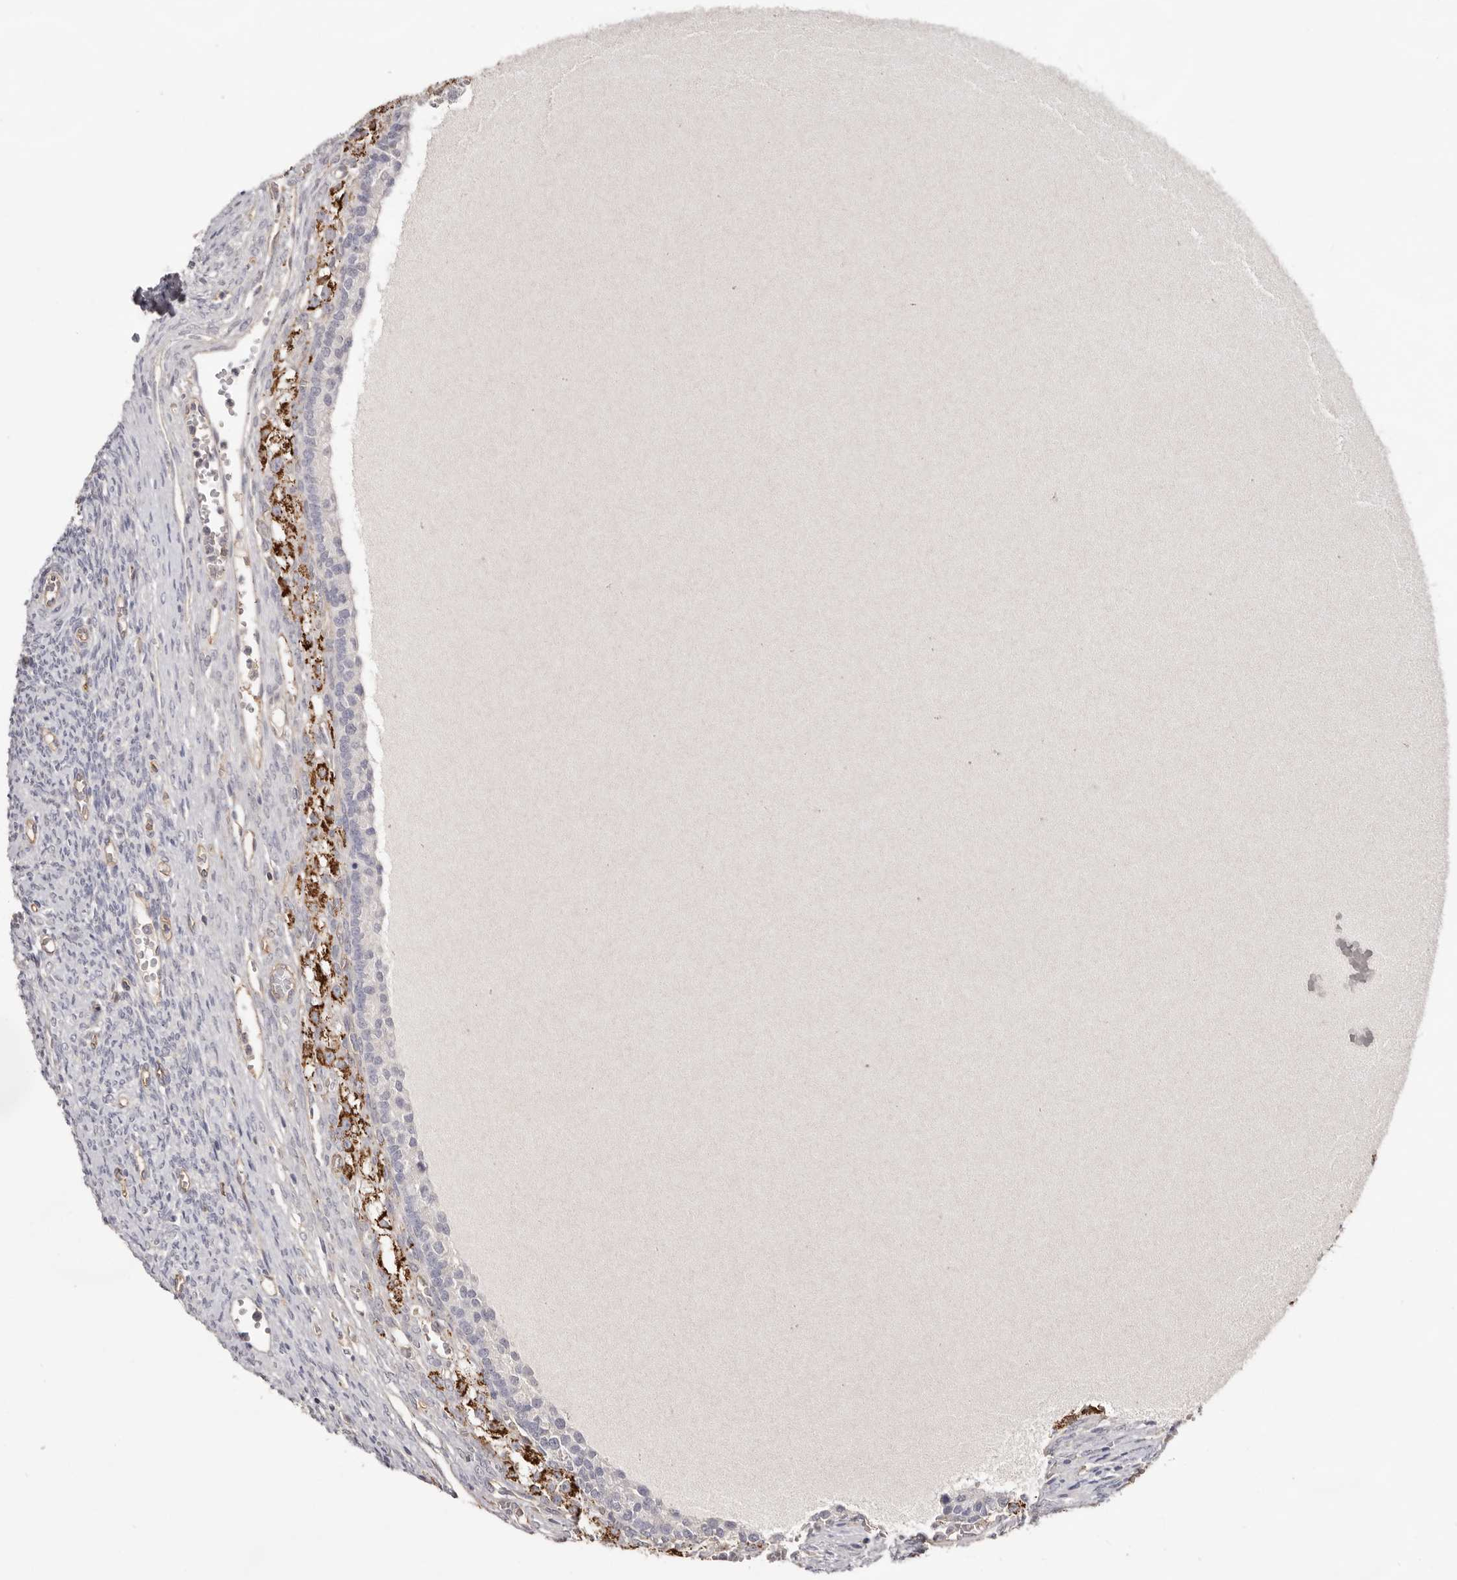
{"staining": {"intensity": "weak", "quantity": "<25%", "location": "cytoplasmic/membranous"}, "tissue": "ovary", "cell_type": "Follicle cells", "image_type": "normal", "snomed": [{"axis": "morphology", "description": "Normal tissue, NOS"}, {"axis": "topography", "description": "Ovary"}], "caption": "Follicle cells show no significant protein staining in unremarkable ovary. (Brightfield microscopy of DAB immunohistochemistry at high magnification).", "gene": "MMACHC", "patient": {"sex": "female", "age": 41}}